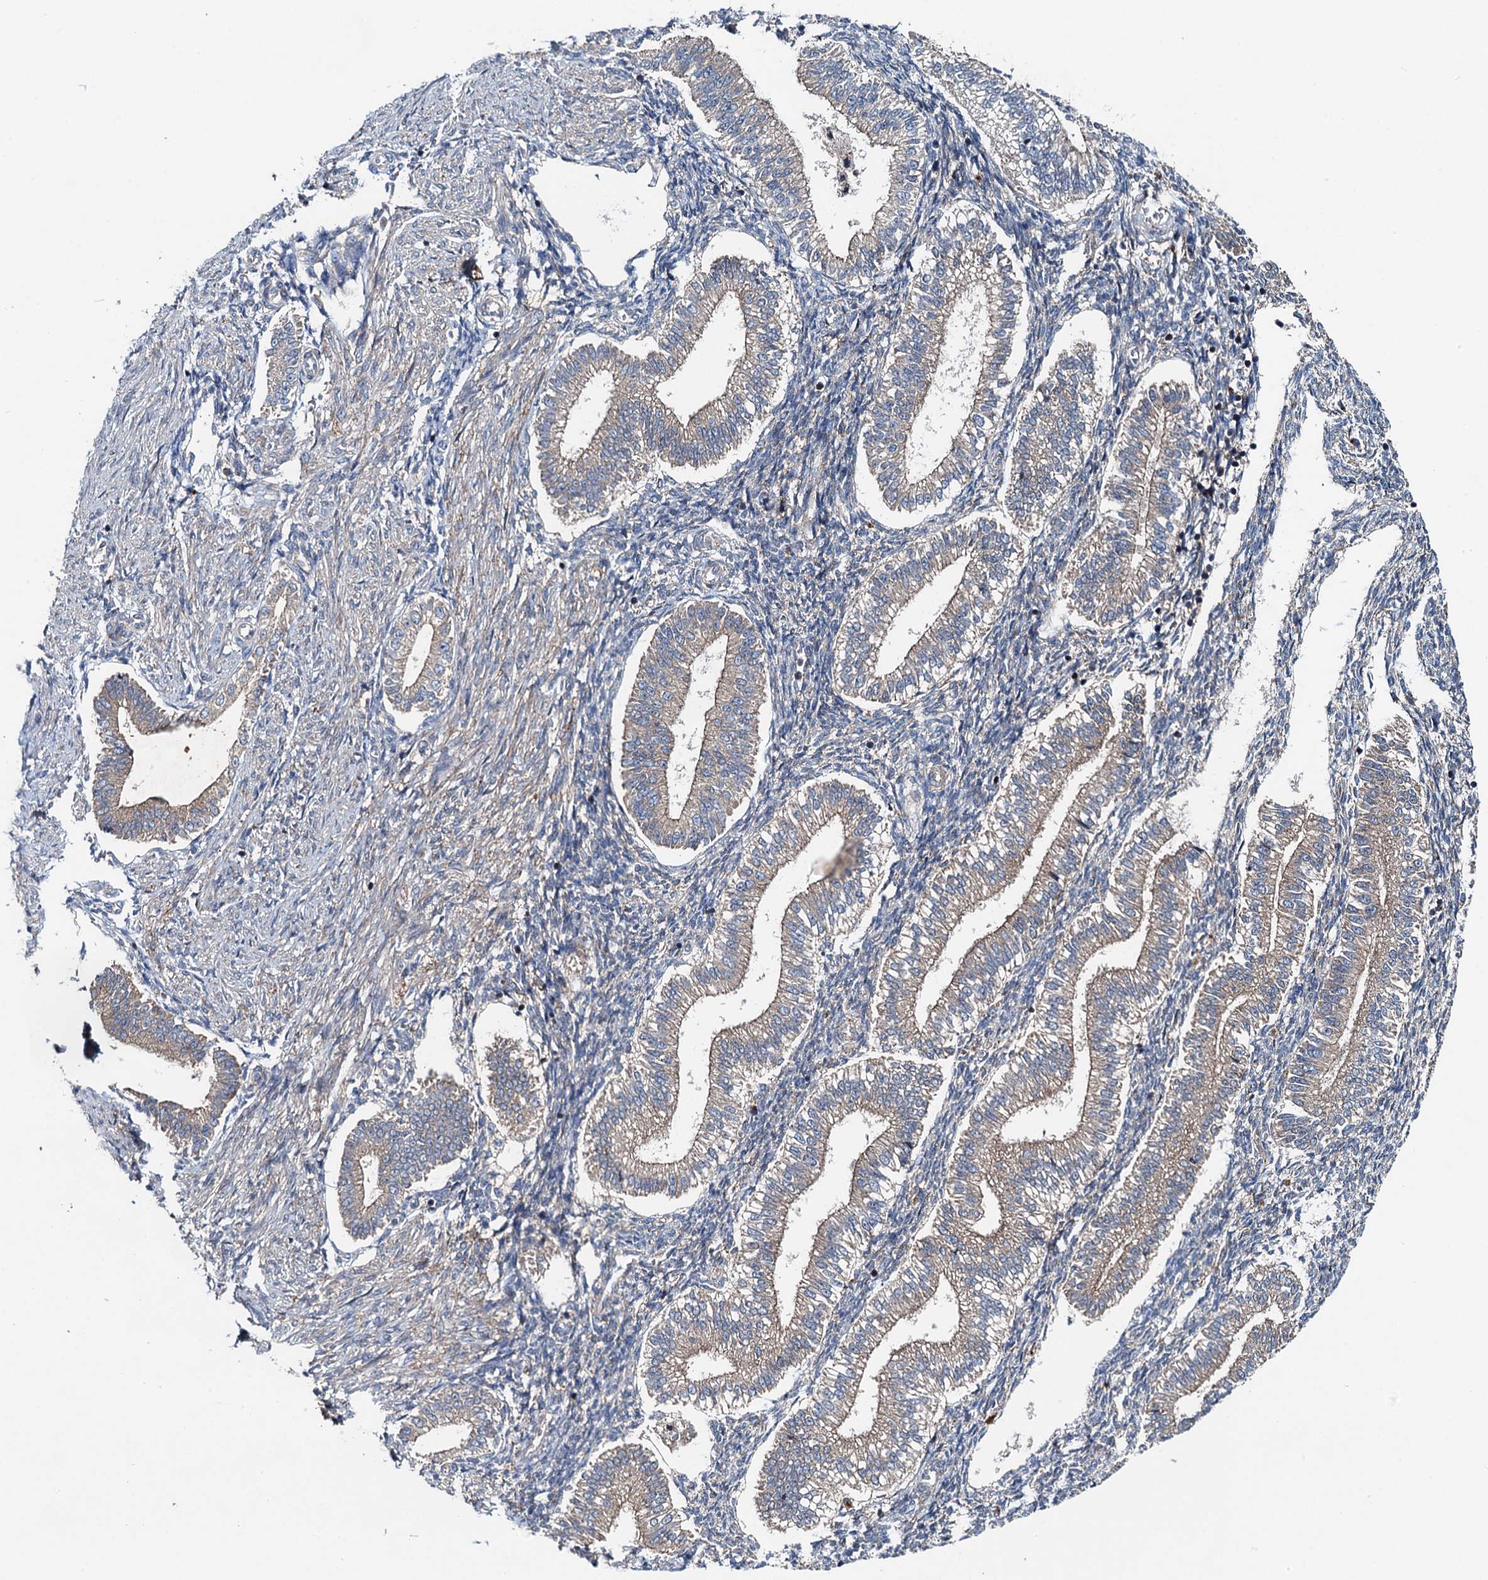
{"staining": {"intensity": "negative", "quantity": "none", "location": "none"}, "tissue": "endometrium", "cell_type": "Cells in endometrial stroma", "image_type": "normal", "snomed": [{"axis": "morphology", "description": "Normal tissue, NOS"}, {"axis": "topography", "description": "Endometrium"}], "caption": "The immunohistochemistry photomicrograph has no significant positivity in cells in endometrial stroma of endometrium. (Stains: DAB immunohistochemistry with hematoxylin counter stain, Microscopy: brightfield microscopy at high magnification).", "gene": "EFL1", "patient": {"sex": "female", "age": 24}}